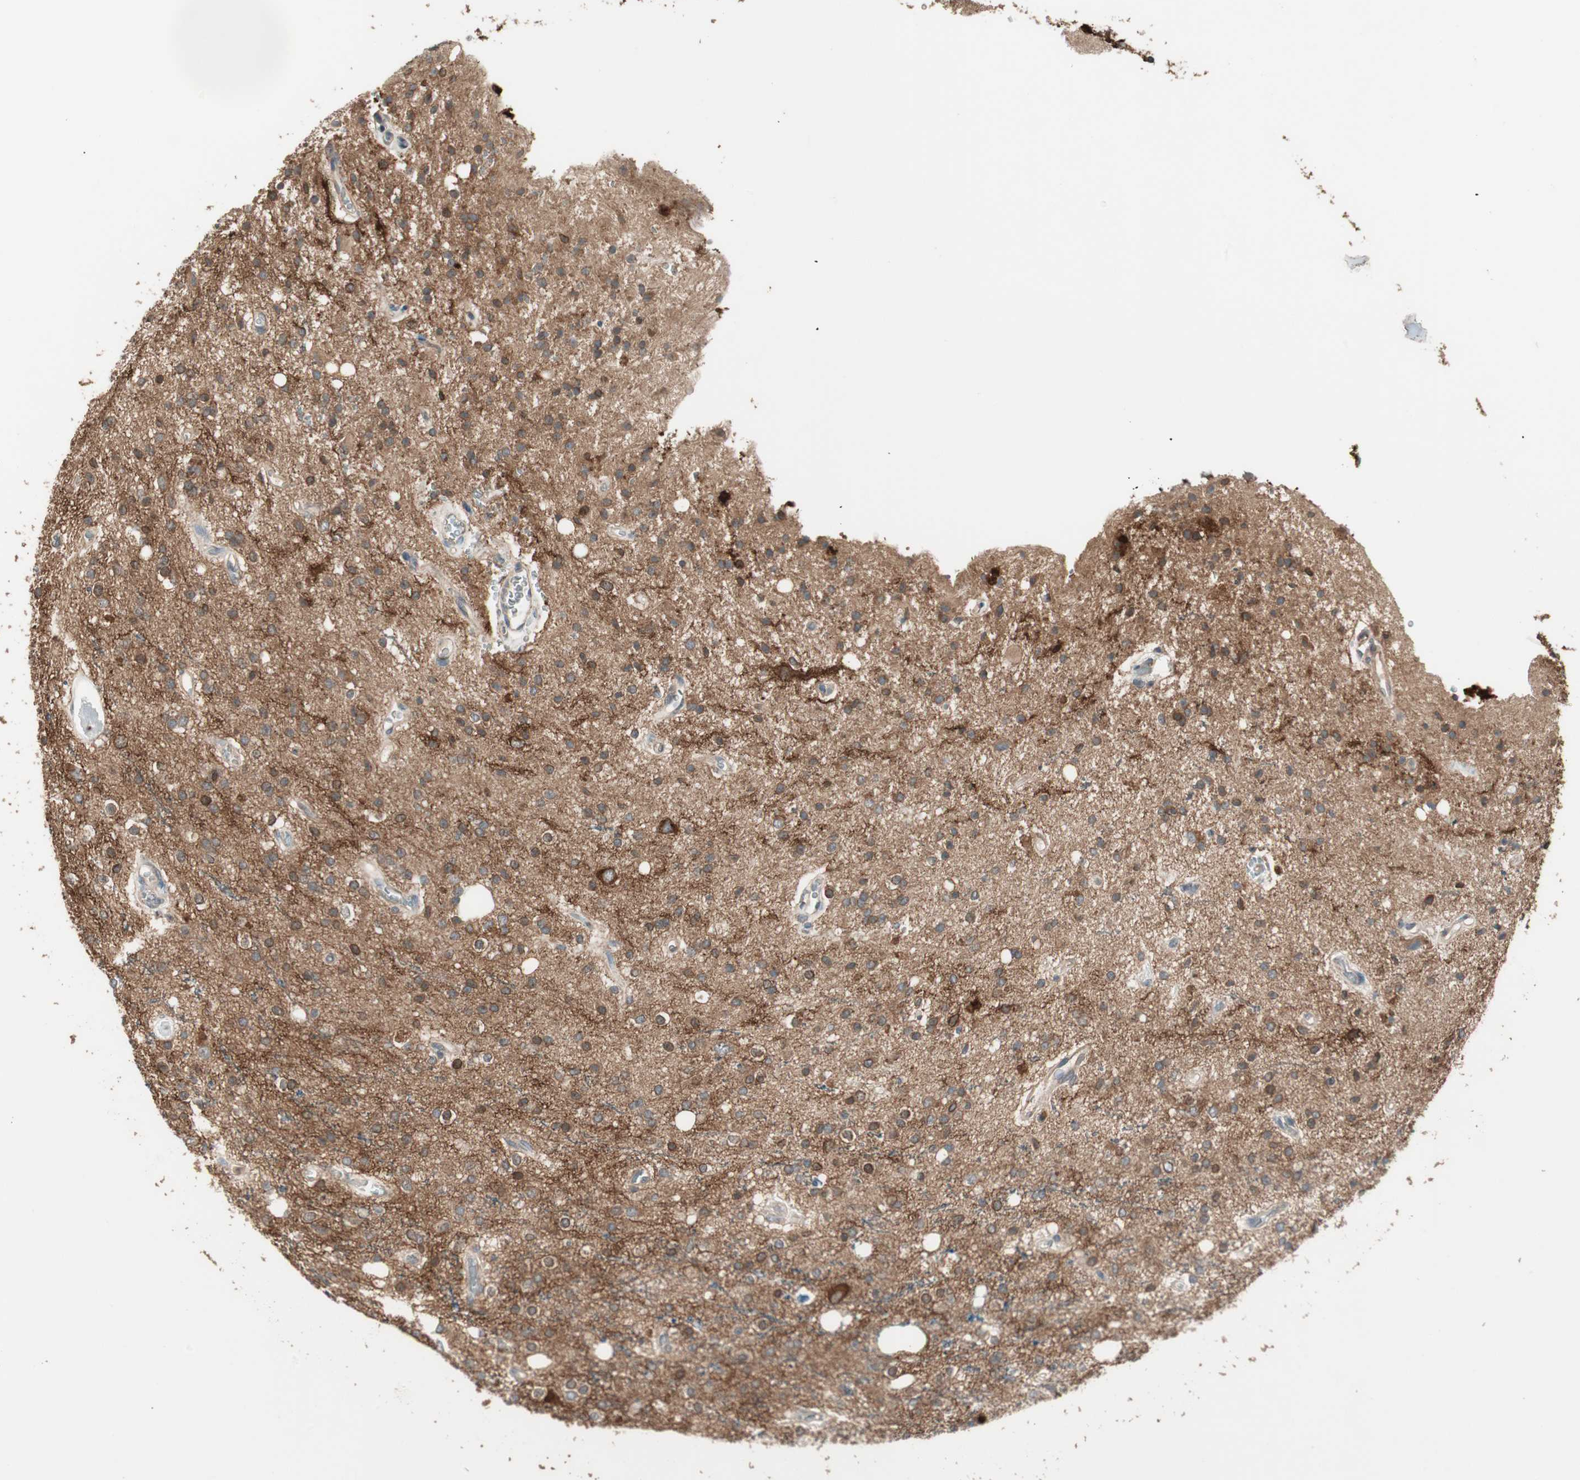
{"staining": {"intensity": "moderate", "quantity": "25%-75%", "location": "cytoplasmic/membranous"}, "tissue": "glioma", "cell_type": "Tumor cells", "image_type": "cancer", "snomed": [{"axis": "morphology", "description": "Glioma, malignant, High grade"}, {"axis": "topography", "description": "Brain"}], "caption": "Protein expression analysis of human glioma reveals moderate cytoplasmic/membranous expression in approximately 25%-75% of tumor cells.", "gene": "ATP6AP2", "patient": {"sex": "male", "age": 47}}